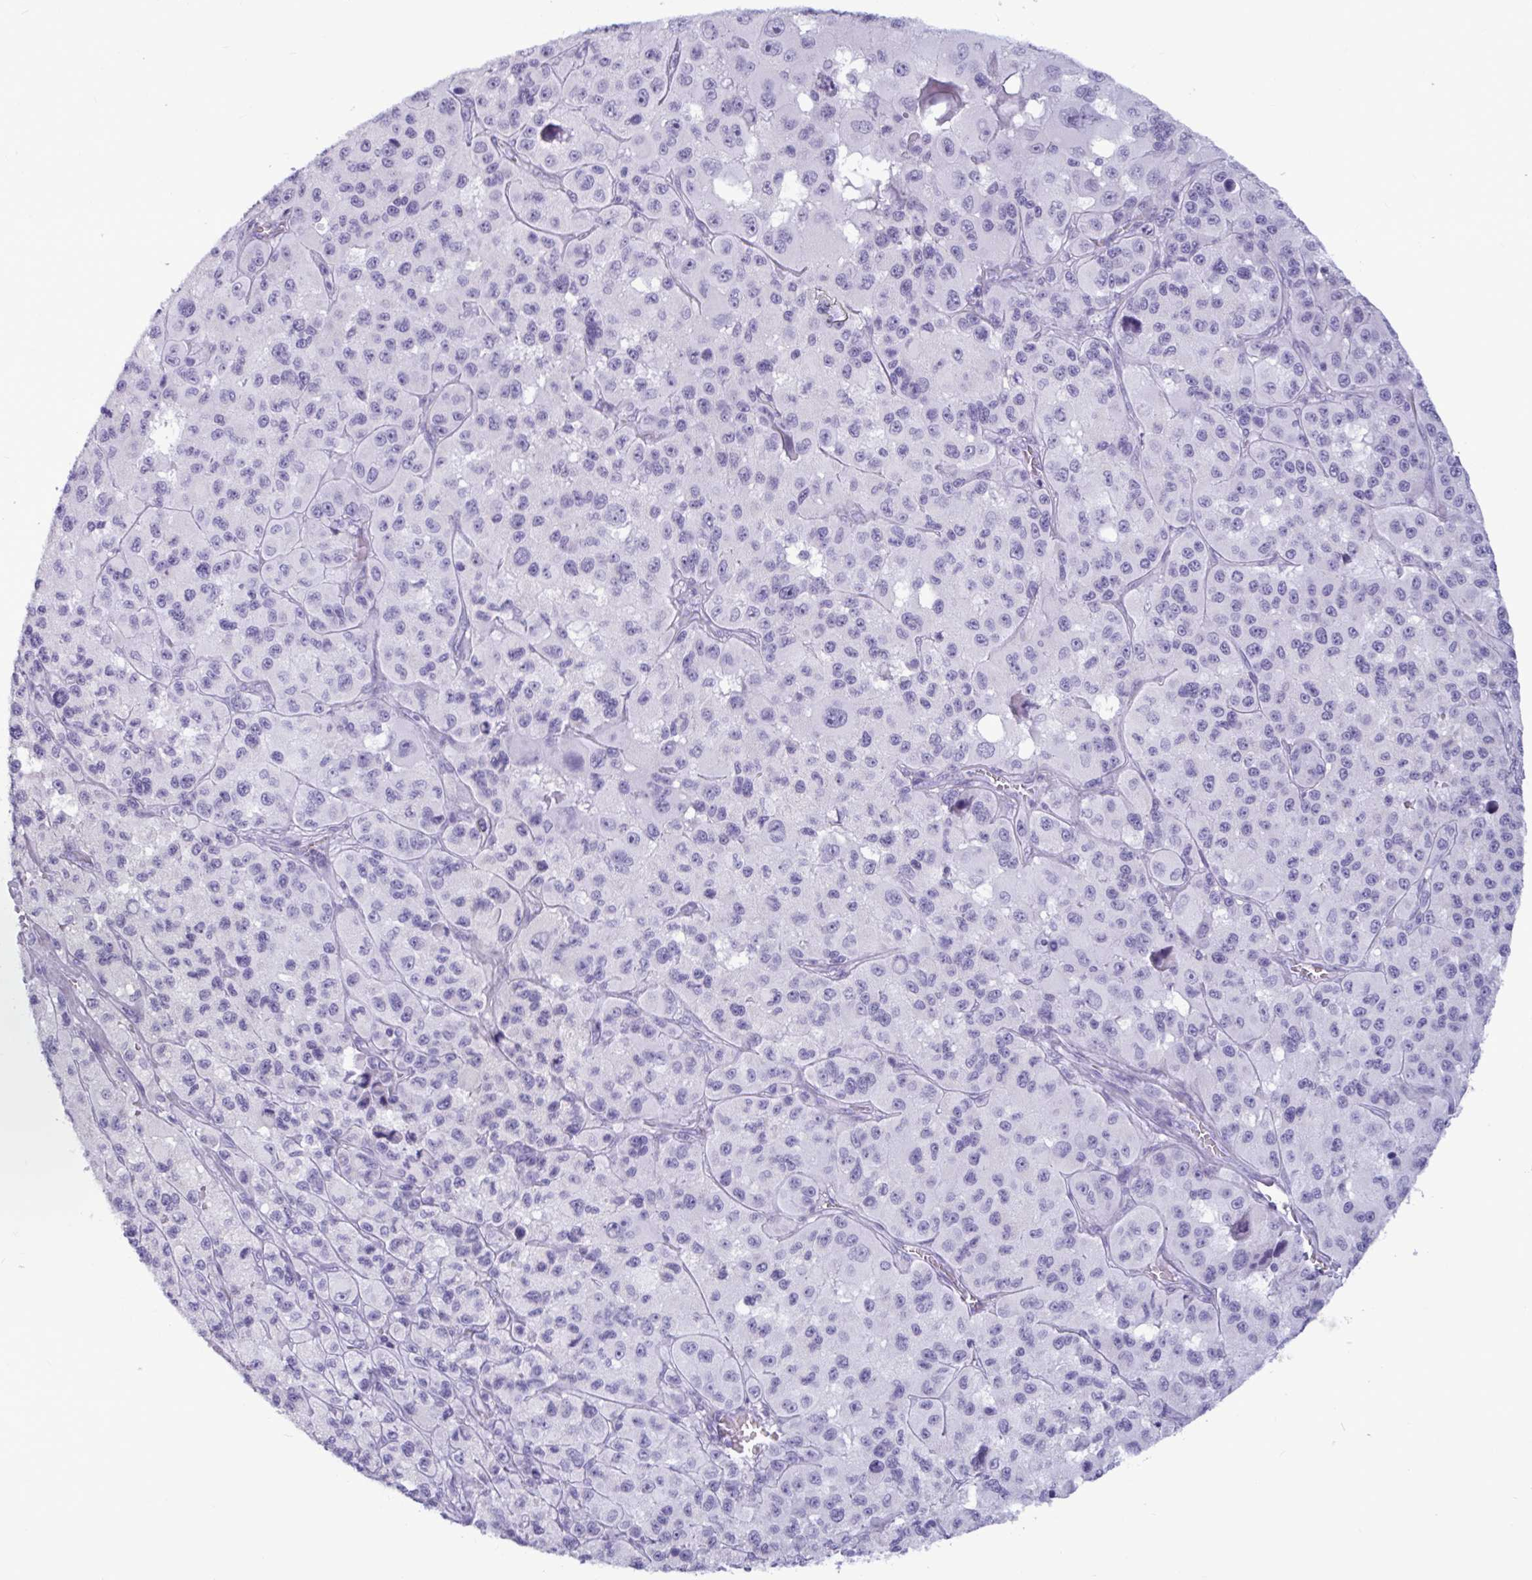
{"staining": {"intensity": "negative", "quantity": "none", "location": "none"}, "tissue": "melanoma", "cell_type": "Tumor cells", "image_type": "cancer", "snomed": [{"axis": "morphology", "description": "Malignant melanoma, Metastatic site"}, {"axis": "topography", "description": "Lymph node"}], "caption": "The photomicrograph displays no significant positivity in tumor cells of malignant melanoma (metastatic site). (IHC, brightfield microscopy, high magnification).", "gene": "BBS10", "patient": {"sex": "female", "age": 65}}